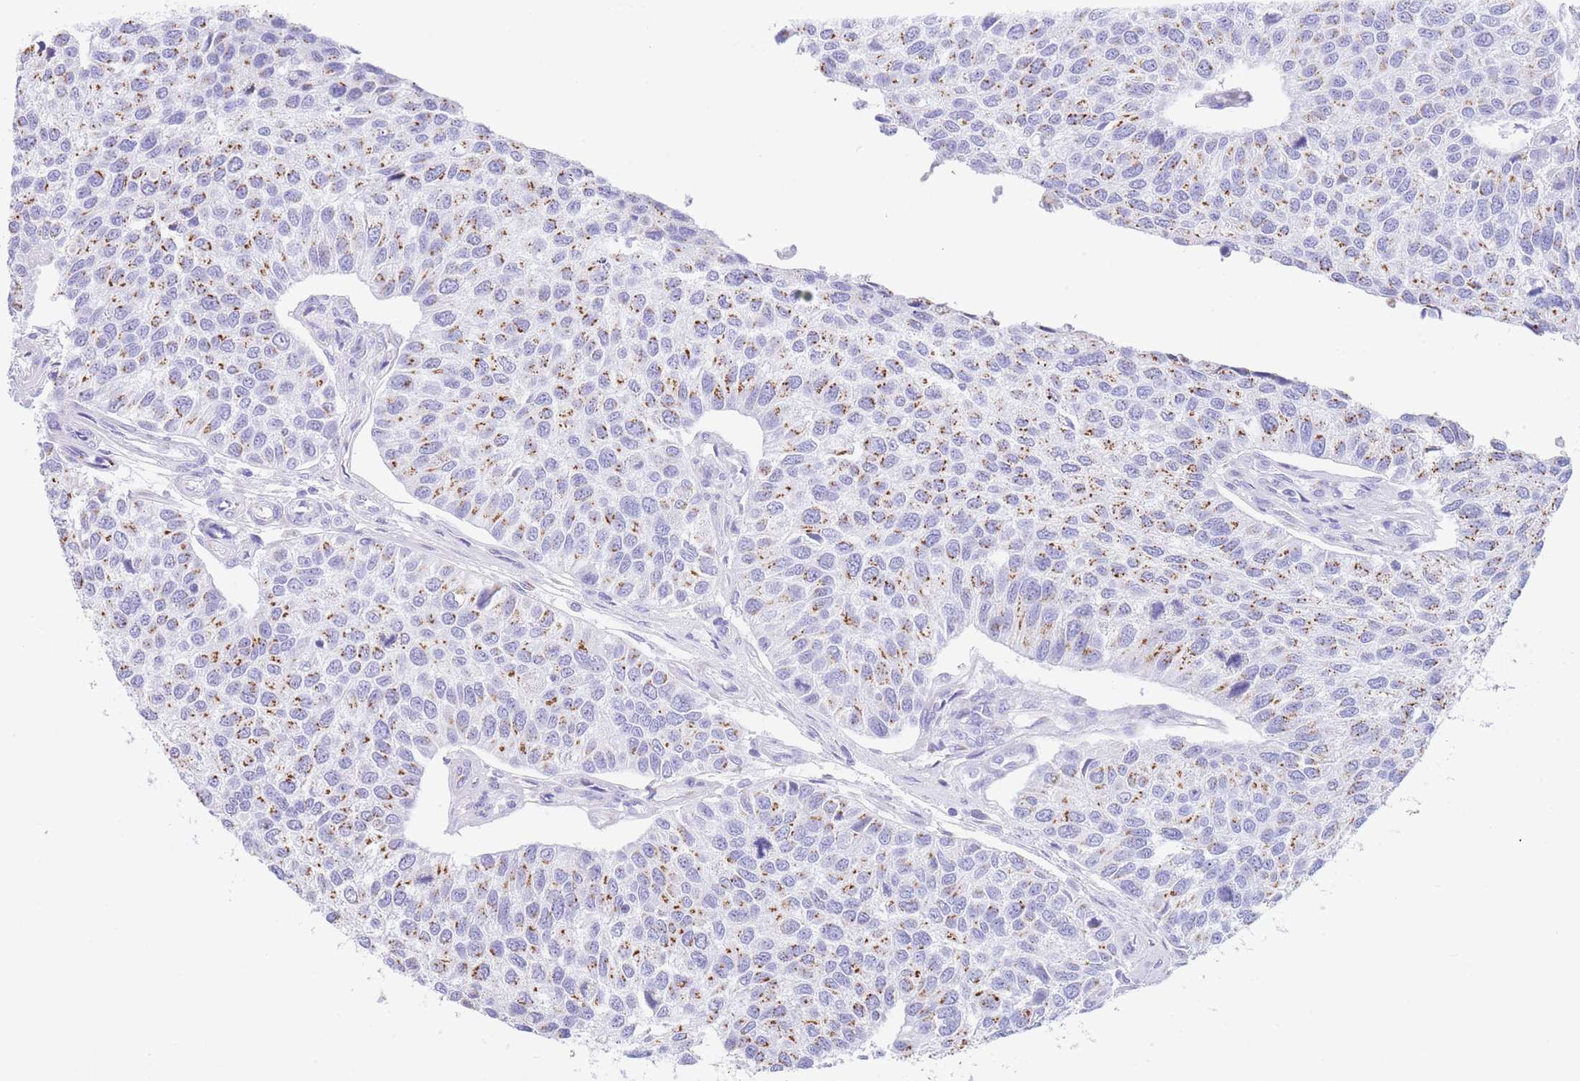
{"staining": {"intensity": "moderate", "quantity": ">75%", "location": "cytoplasmic/membranous"}, "tissue": "urothelial cancer", "cell_type": "Tumor cells", "image_type": "cancer", "snomed": [{"axis": "morphology", "description": "Urothelial carcinoma, NOS"}, {"axis": "topography", "description": "Urinary bladder"}], "caption": "Immunohistochemistry (IHC) of human transitional cell carcinoma shows medium levels of moderate cytoplasmic/membranous staining in approximately >75% of tumor cells. (IHC, brightfield microscopy, high magnification).", "gene": "FAM3C", "patient": {"sex": "male", "age": 55}}